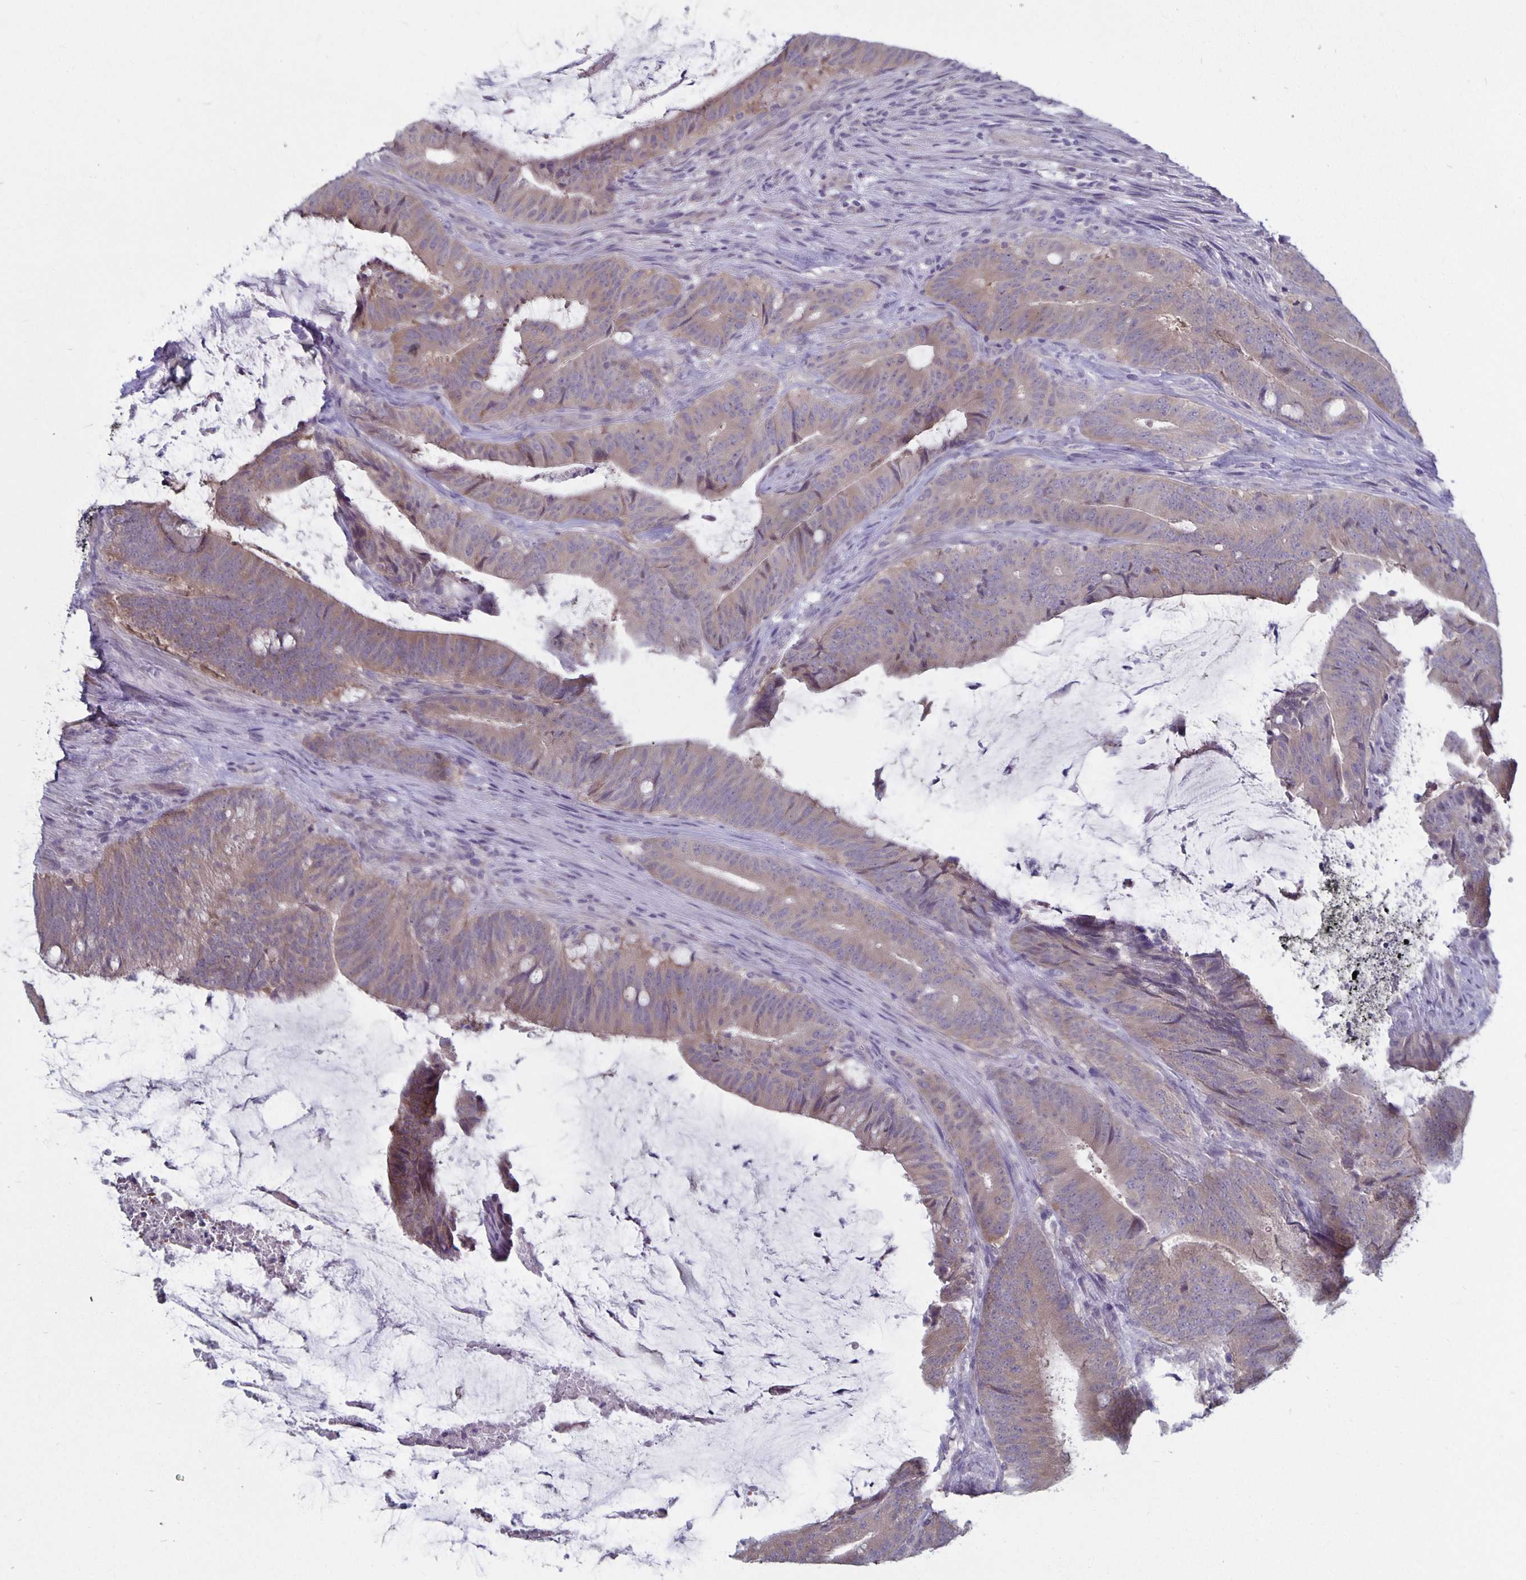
{"staining": {"intensity": "weak", "quantity": ">75%", "location": "cytoplasmic/membranous"}, "tissue": "colorectal cancer", "cell_type": "Tumor cells", "image_type": "cancer", "snomed": [{"axis": "morphology", "description": "Adenocarcinoma, NOS"}, {"axis": "topography", "description": "Colon"}], "caption": "About >75% of tumor cells in human colorectal cancer (adenocarcinoma) display weak cytoplasmic/membranous protein expression as visualized by brown immunohistochemical staining.", "gene": "PLCB3", "patient": {"sex": "female", "age": 43}}